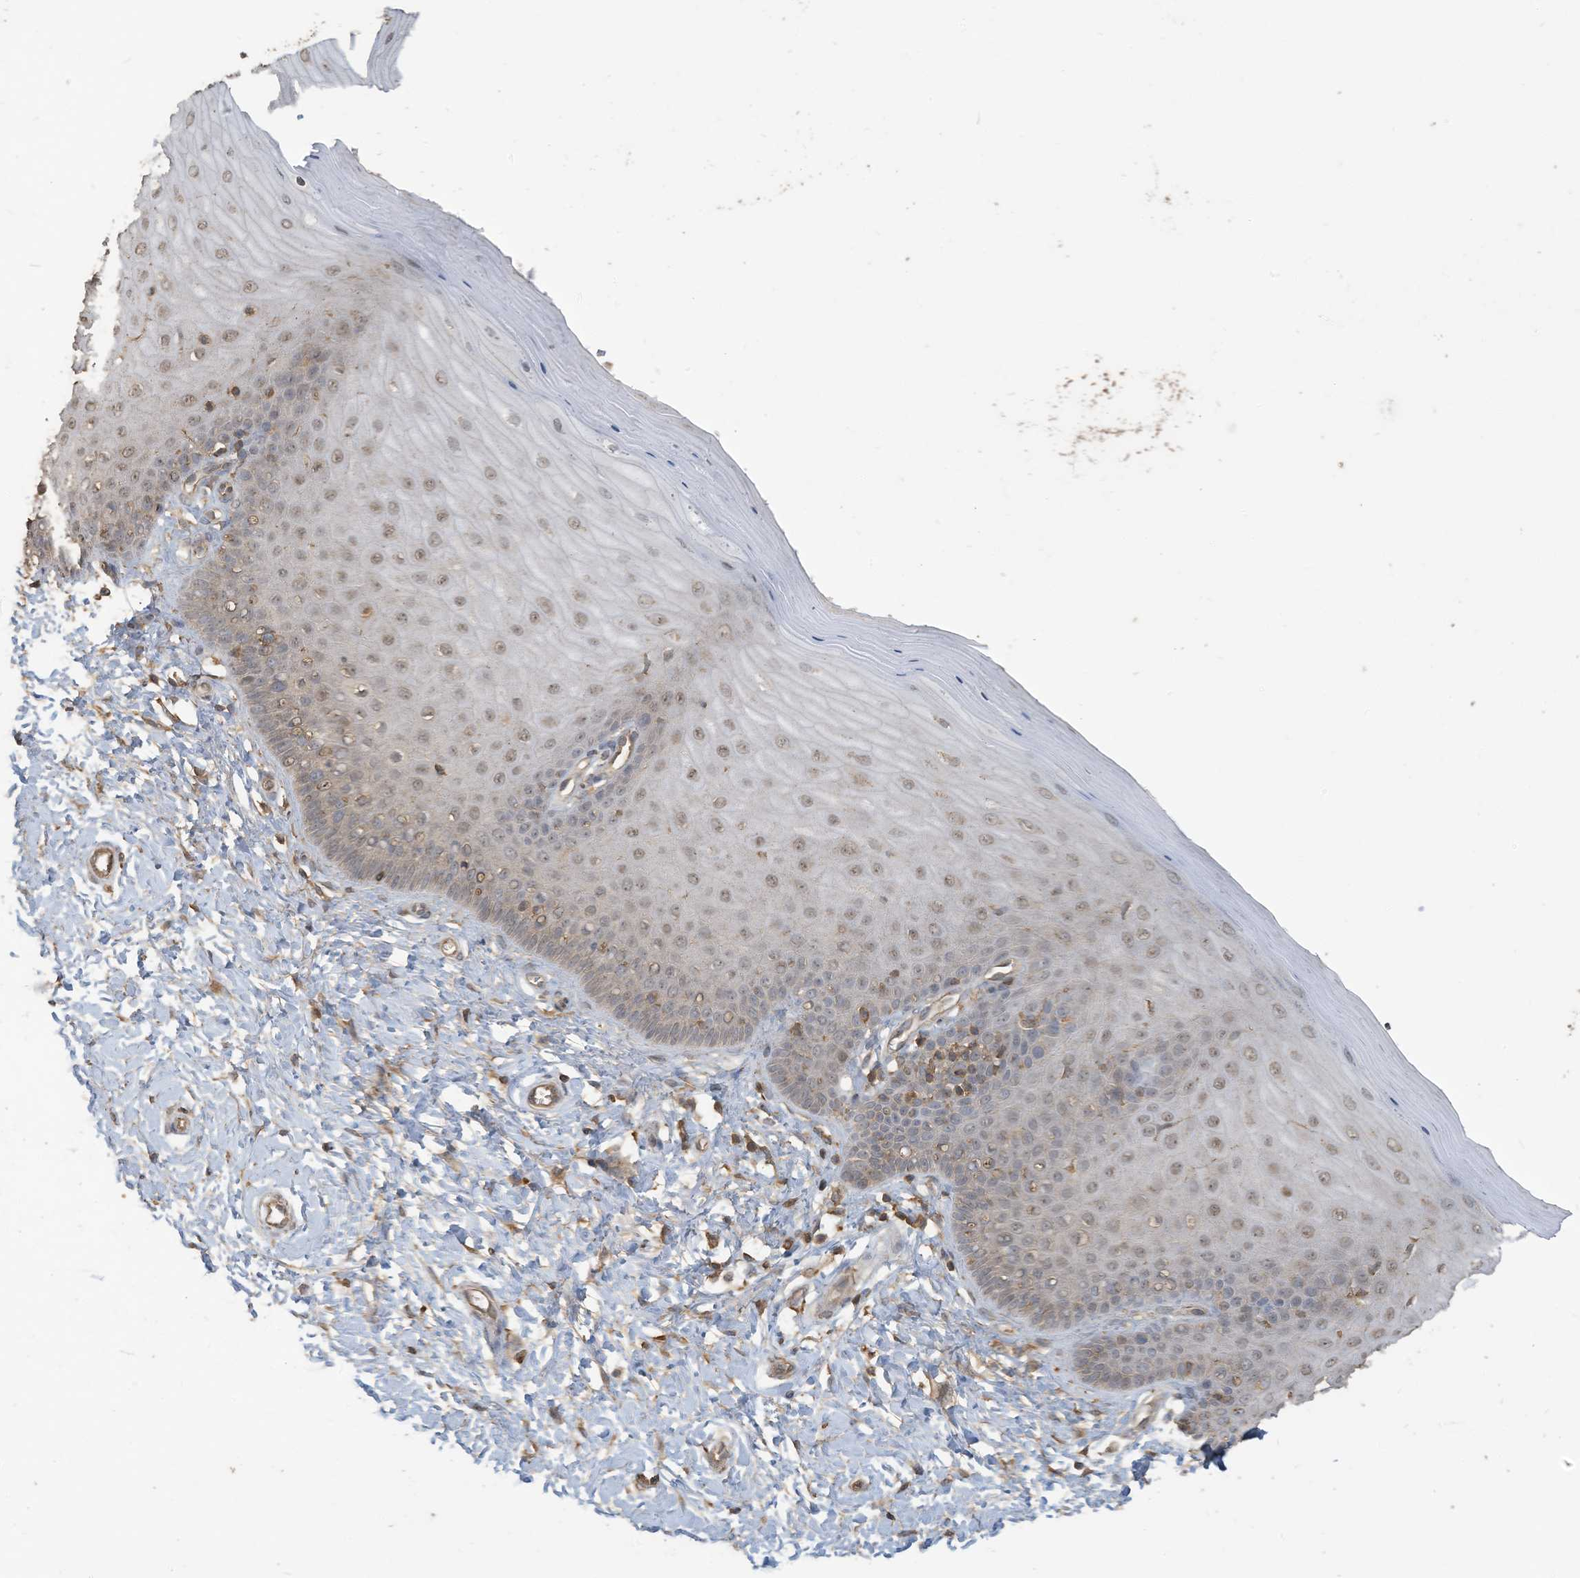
{"staining": {"intensity": "moderate", "quantity": "<25%", "location": "cytoplasmic/membranous"}, "tissue": "cervix", "cell_type": "Glandular cells", "image_type": "normal", "snomed": [{"axis": "morphology", "description": "Normal tissue, NOS"}, {"axis": "topography", "description": "Cervix"}], "caption": "Protein staining demonstrates moderate cytoplasmic/membranous positivity in about <25% of glandular cells in benign cervix.", "gene": "COX10", "patient": {"sex": "female", "age": 55}}